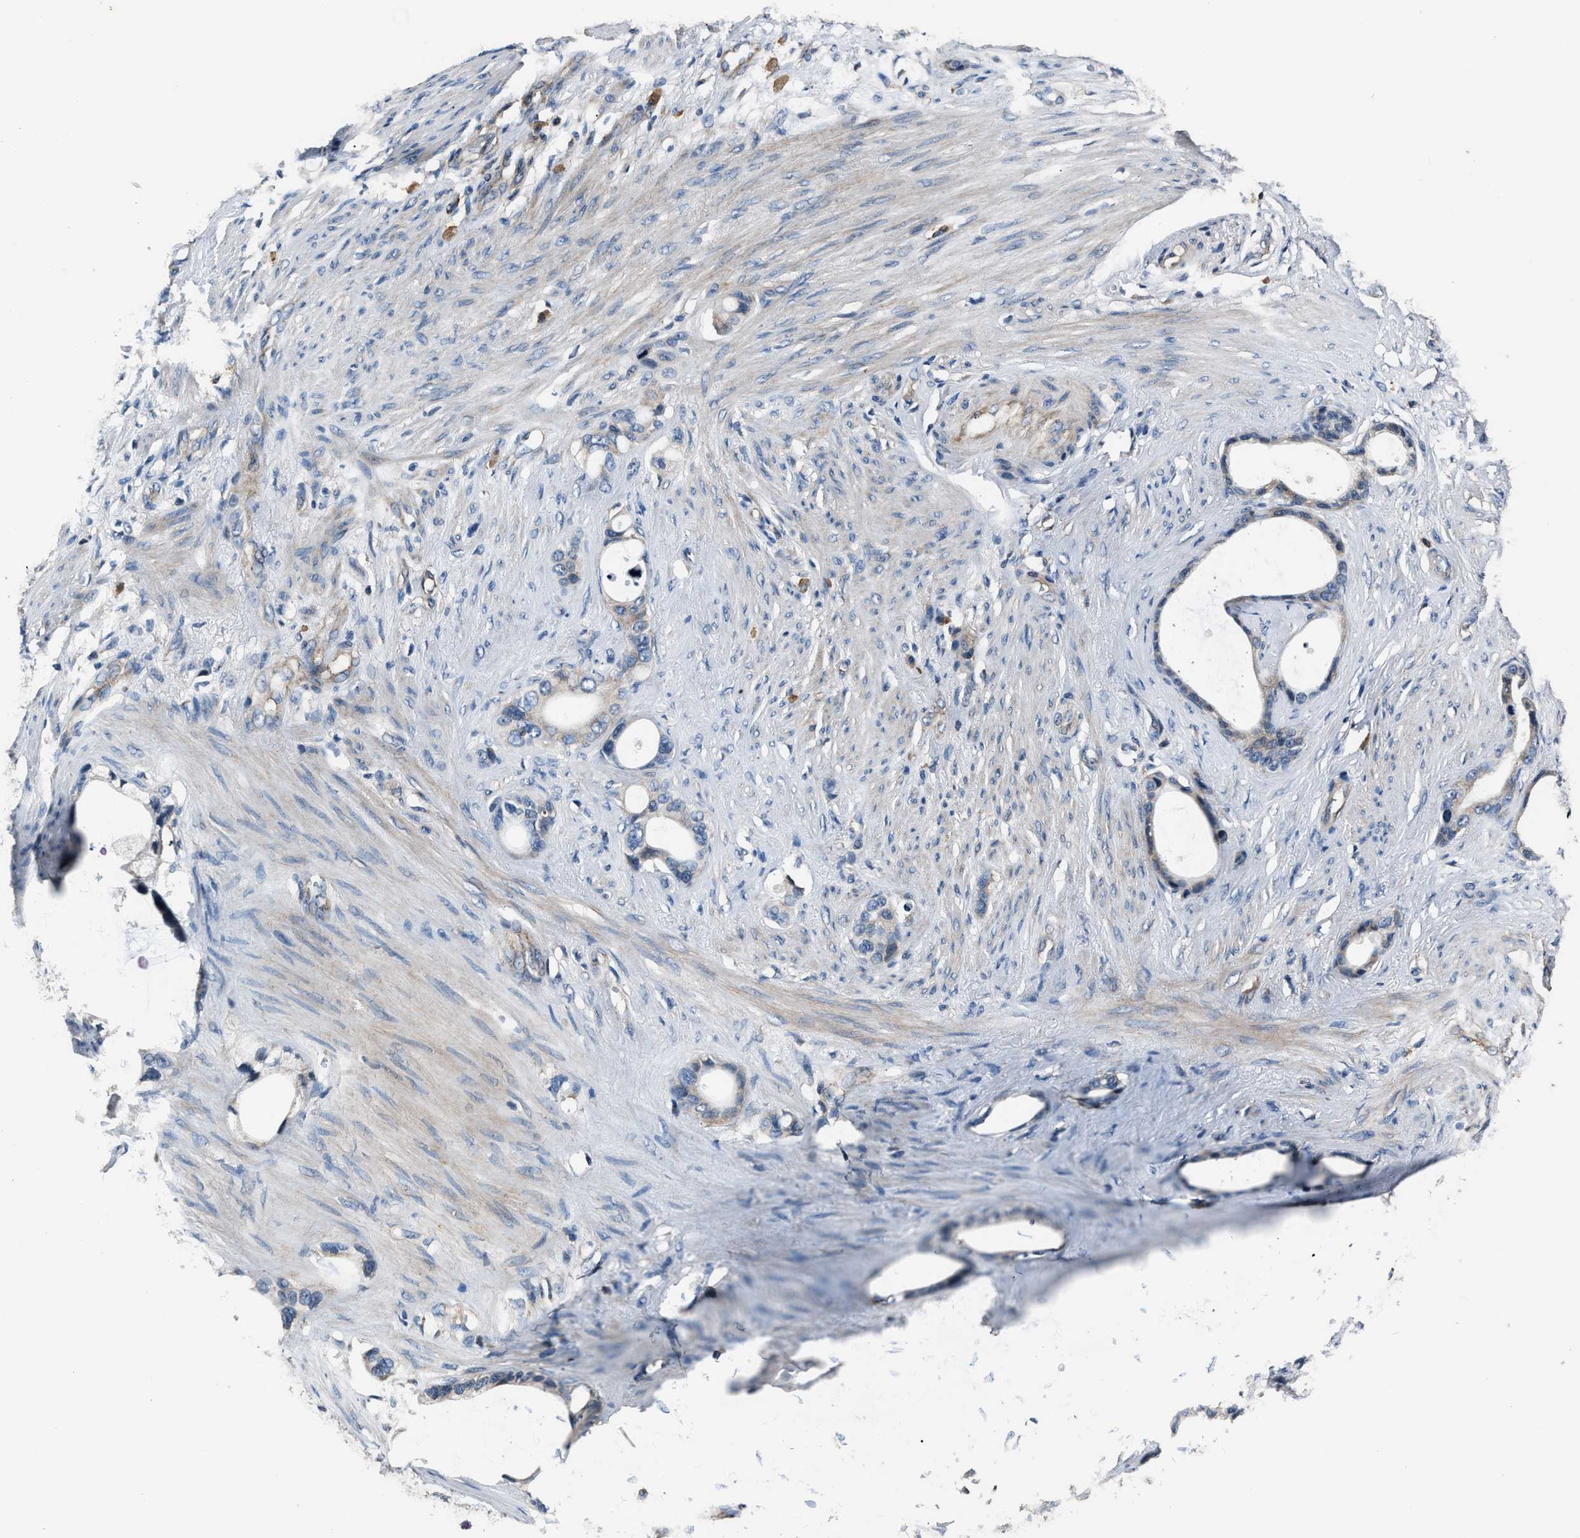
{"staining": {"intensity": "weak", "quantity": "<25%", "location": "cytoplasmic/membranous"}, "tissue": "stomach cancer", "cell_type": "Tumor cells", "image_type": "cancer", "snomed": [{"axis": "morphology", "description": "Adenocarcinoma, NOS"}, {"axis": "topography", "description": "Stomach"}], "caption": "Stomach cancer was stained to show a protein in brown. There is no significant positivity in tumor cells. (Stains: DAB immunohistochemistry with hematoxylin counter stain, Microscopy: brightfield microscopy at high magnification).", "gene": "IMPDH2", "patient": {"sex": "female", "age": 75}}